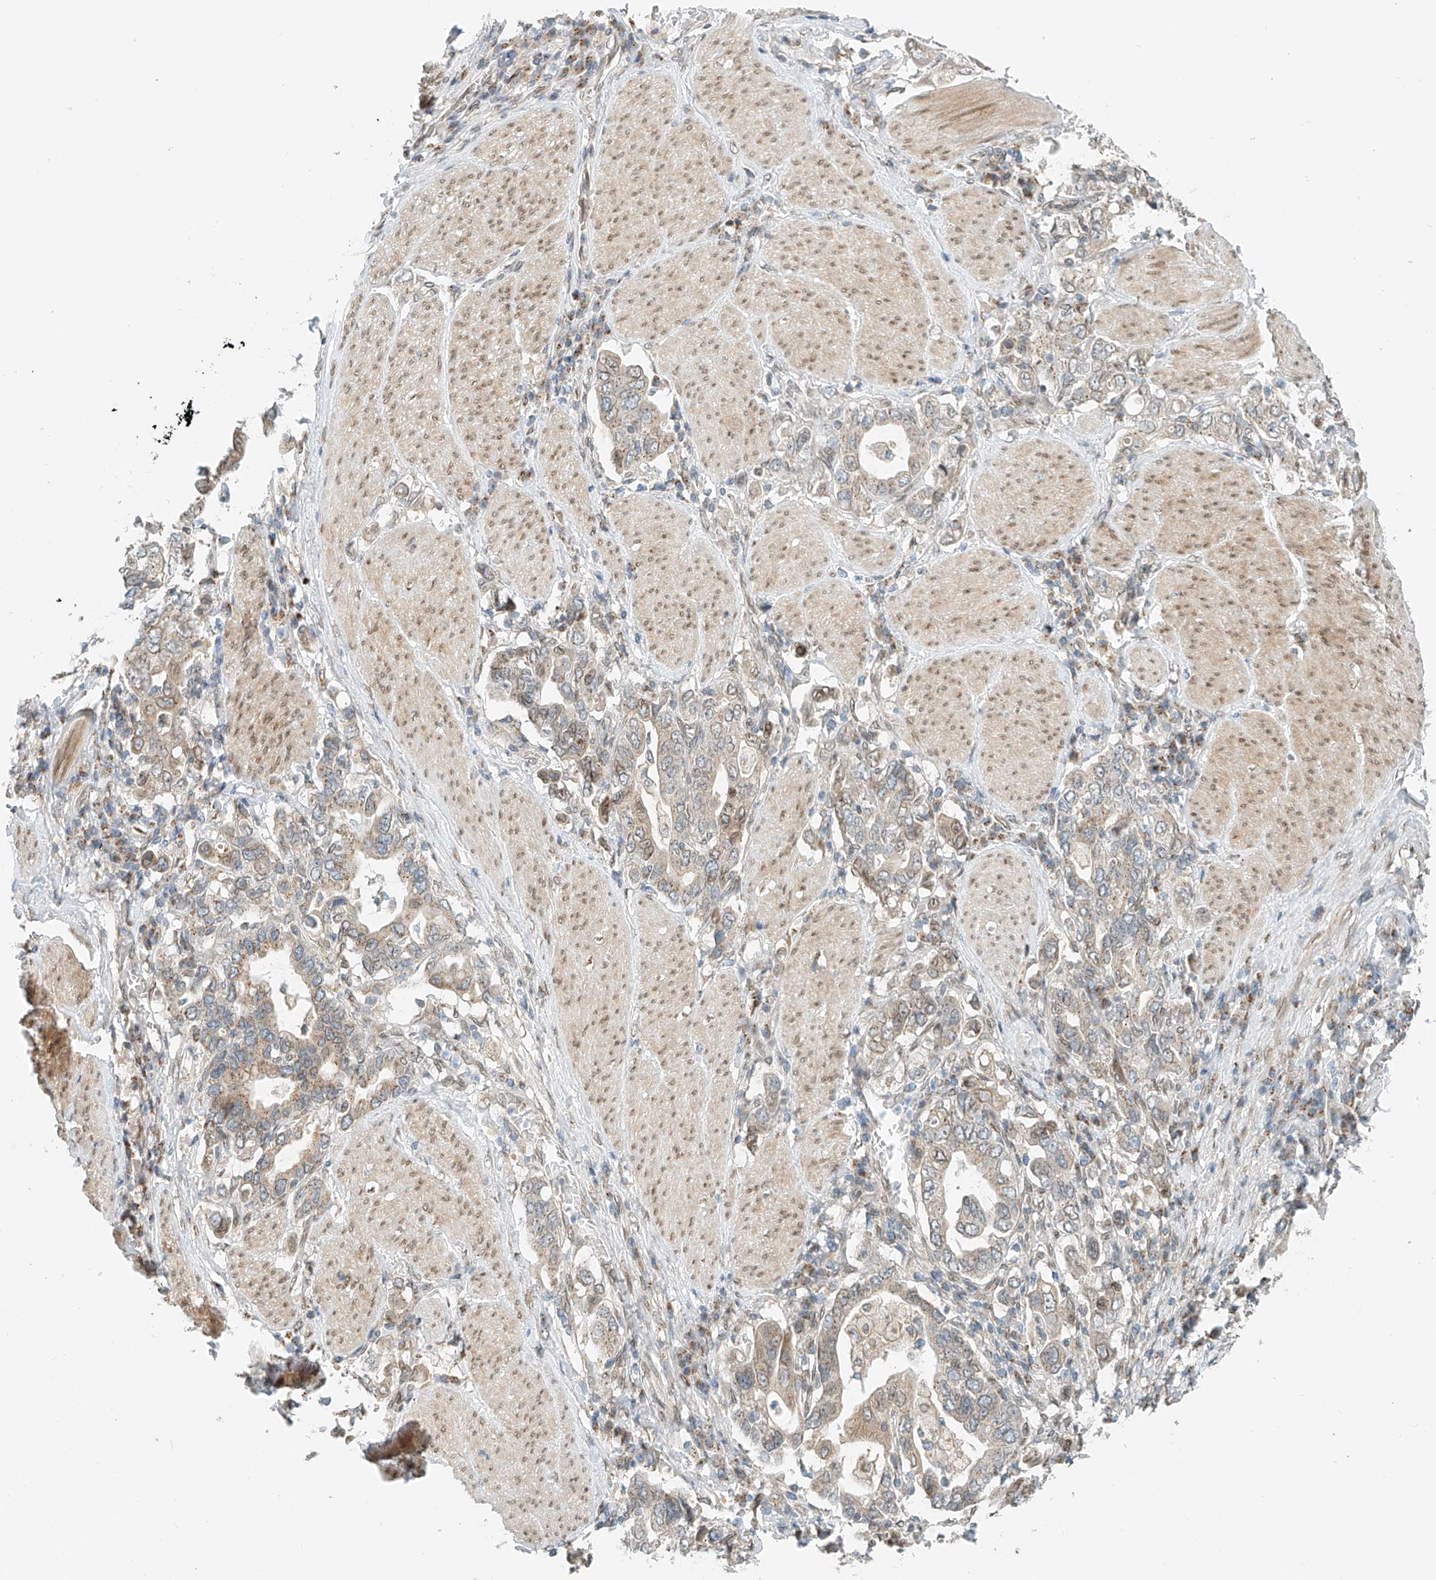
{"staining": {"intensity": "weak", "quantity": "<25%", "location": "cytoplasmic/membranous"}, "tissue": "stomach cancer", "cell_type": "Tumor cells", "image_type": "cancer", "snomed": [{"axis": "morphology", "description": "Adenocarcinoma, NOS"}, {"axis": "topography", "description": "Stomach, upper"}], "caption": "IHC photomicrograph of human adenocarcinoma (stomach) stained for a protein (brown), which demonstrates no staining in tumor cells. (DAB immunohistochemistry visualized using brightfield microscopy, high magnification).", "gene": "STARD9", "patient": {"sex": "male", "age": 62}}